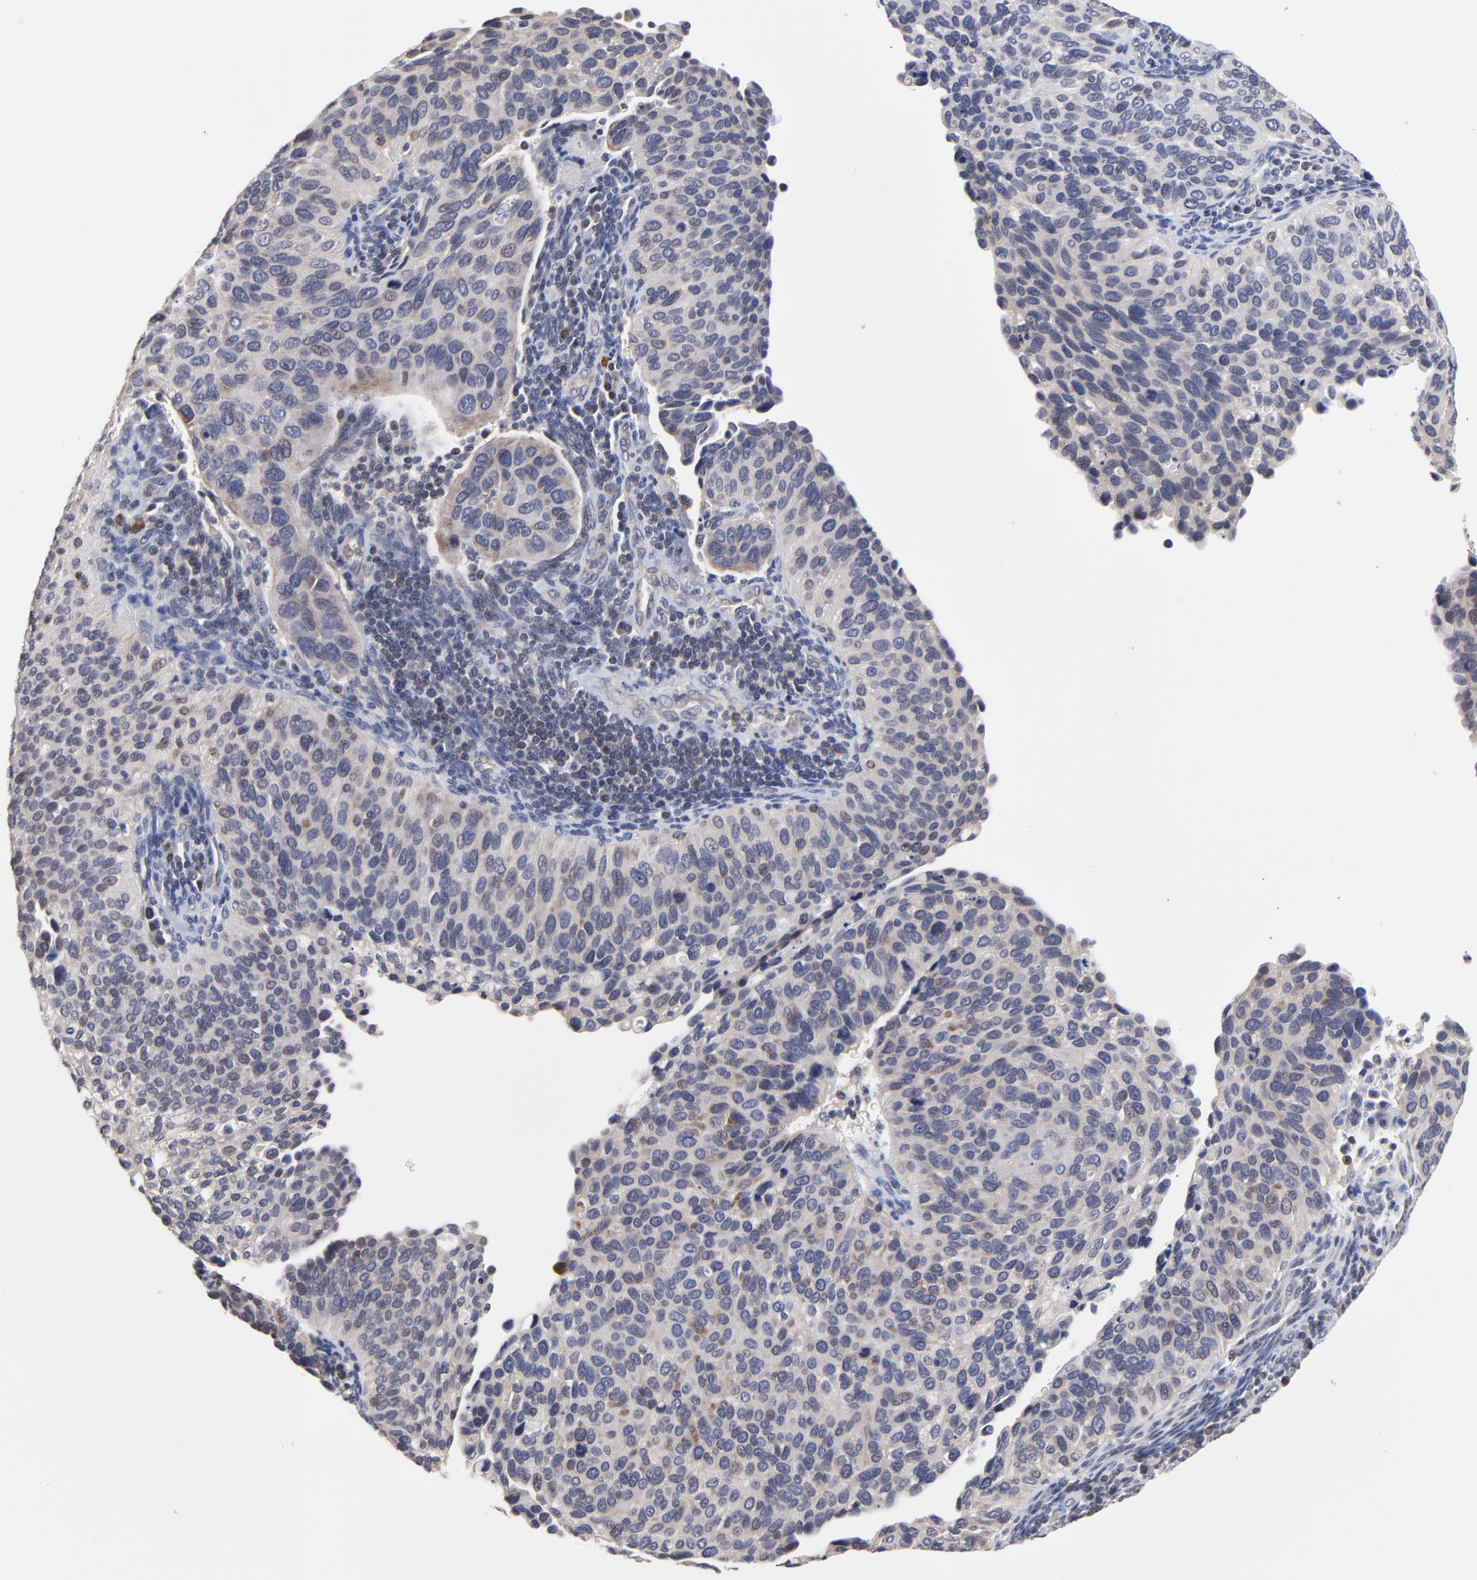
{"staining": {"intensity": "weak", "quantity": ">75%", "location": "cytoplasmic/membranous"}, "tissue": "cervical cancer", "cell_type": "Tumor cells", "image_type": "cancer", "snomed": [{"axis": "morphology", "description": "Adenocarcinoma, NOS"}, {"axis": "topography", "description": "Cervix"}], "caption": "Protein staining exhibits weak cytoplasmic/membranous positivity in approximately >75% of tumor cells in cervical adenocarcinoma. (DAB IHC with brightfield microscopy, high magnification).", "gene": "ZNF157", "patient": {"sex": "female", "age": 29}}